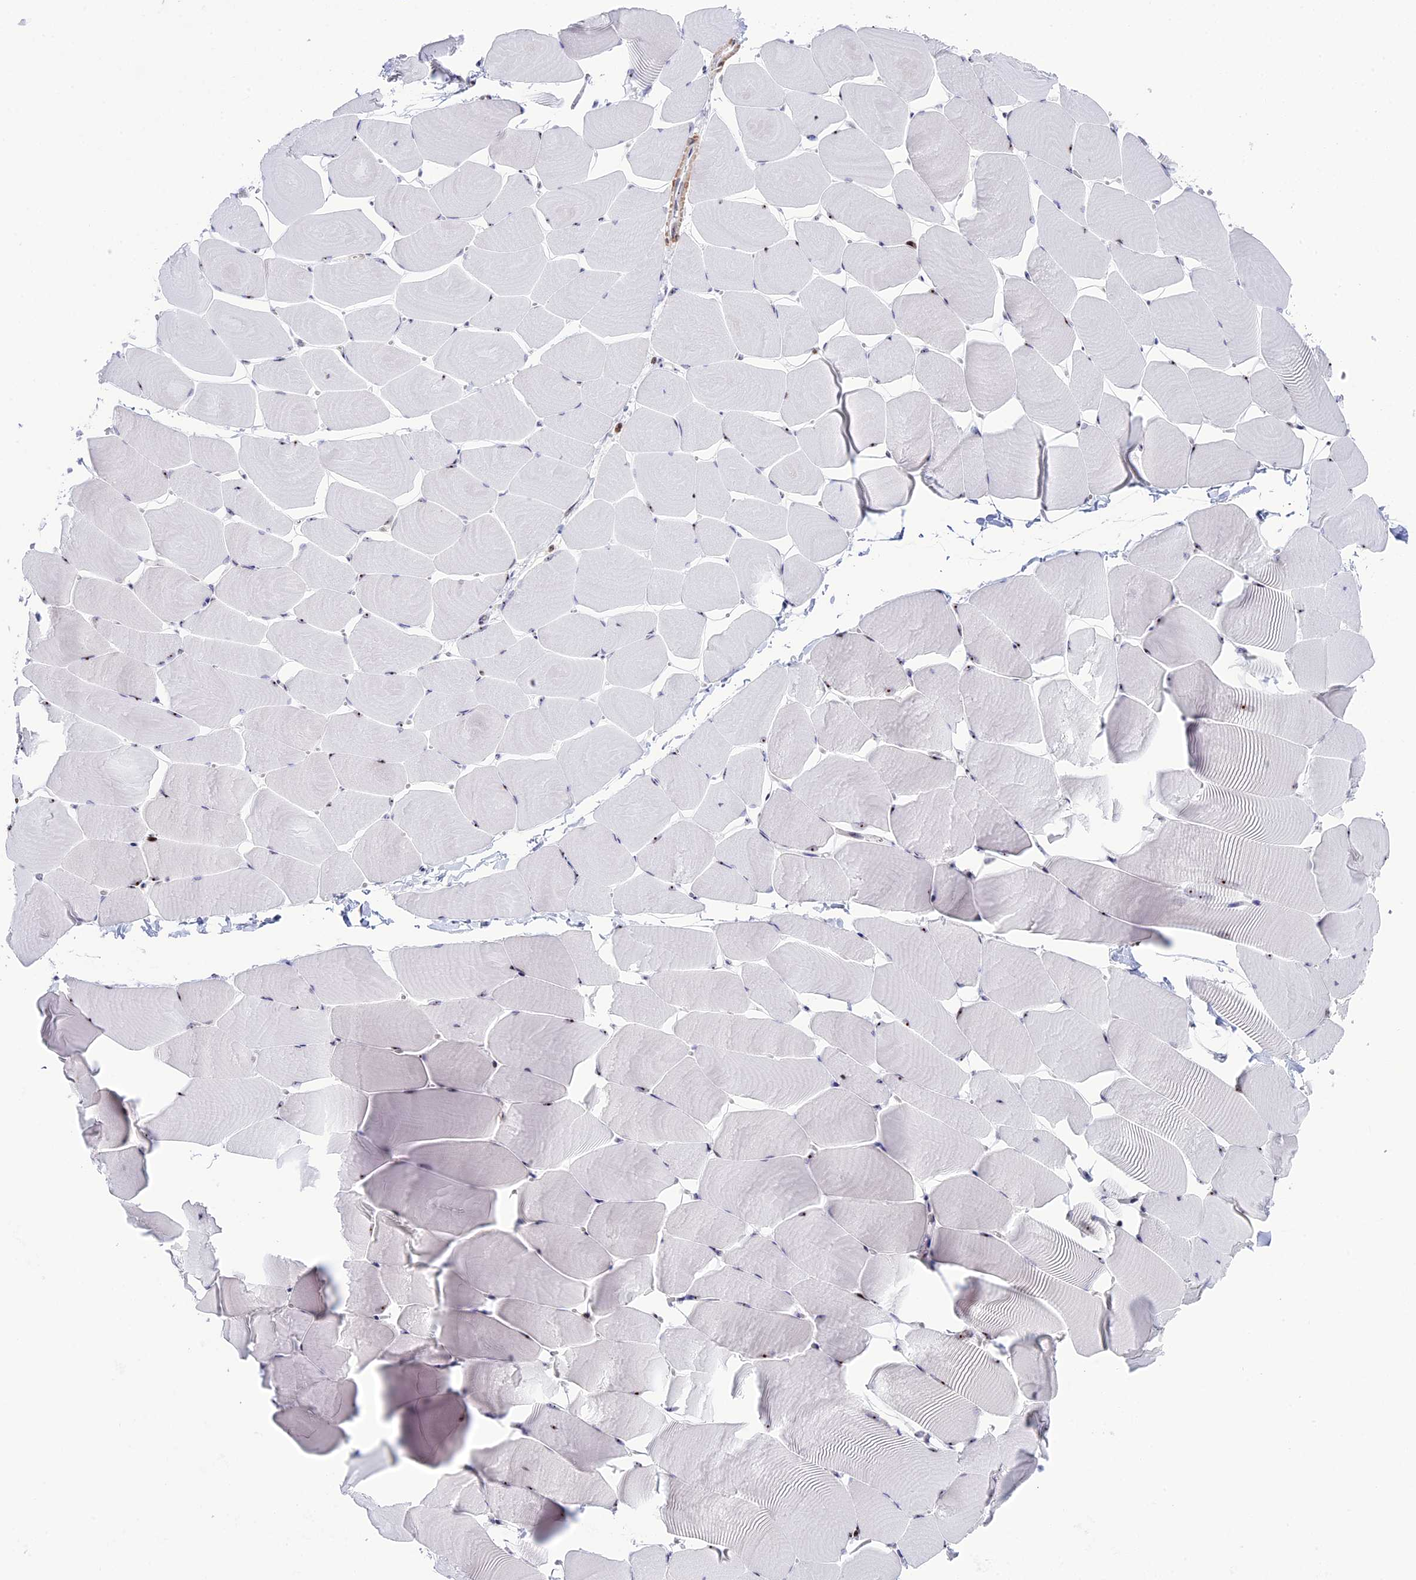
{"staining": {"intensity": "weak", "quantity": "<25%", "location": "nuclear"}, "tissue": "skeletal muscle", "cell_type": "Myocytes", "image_type": "normal", "snomed": [{"axis": "morphology", "description": "Normal tissue, NOS"}, {"axis": "topography", "description": "Skeletal muscle"}], "caption": "Immunohistochemistry of normal skeletal muscle reveals no staining in myocytes.", "gene": "CCDC86", "patient": {"sex": "male", "age": 25}}